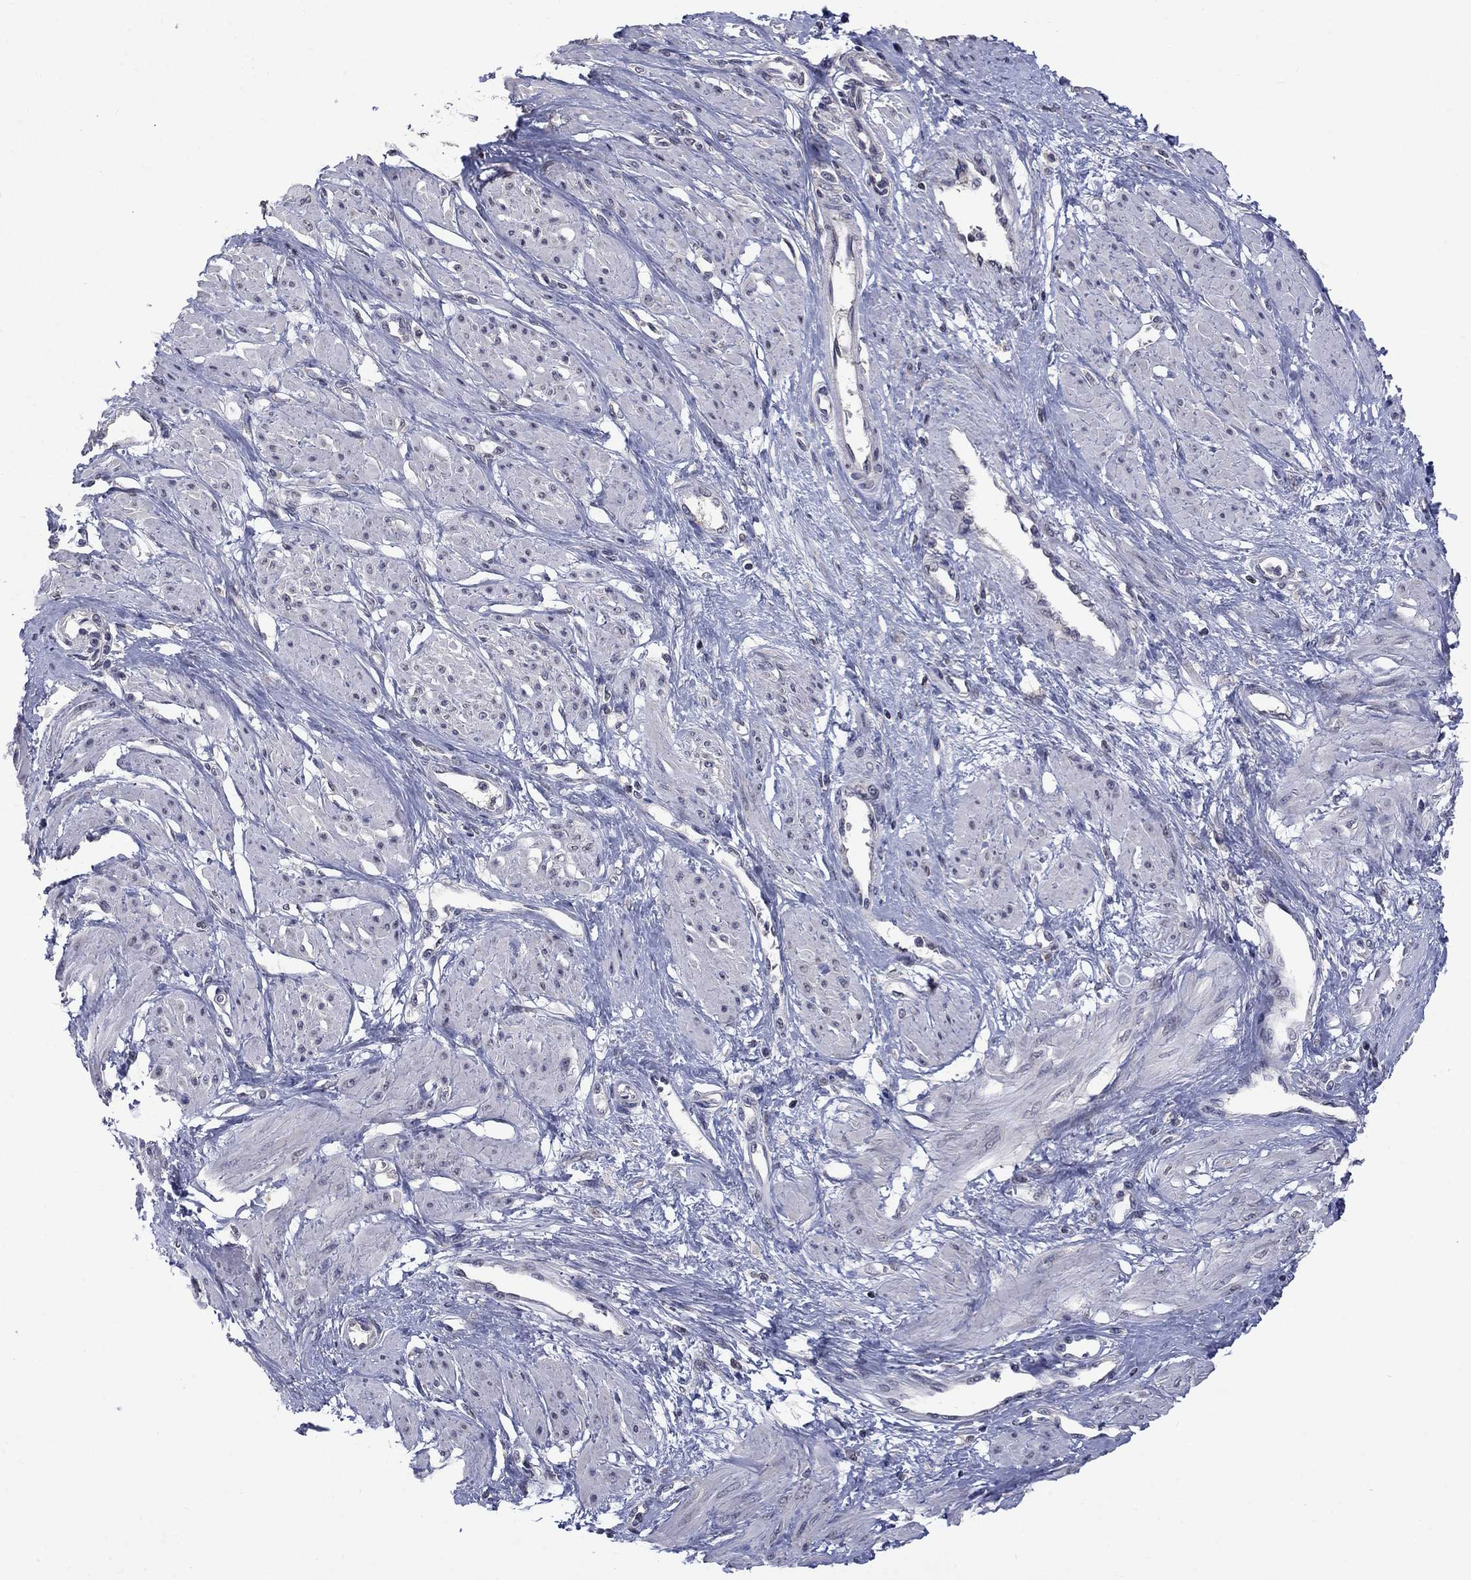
{"staining": {"intensity": "negative", "quantity": "none", "location": "none"}, "tissue": "smooth muscle", "cell_type": "Smooth muscle cells", "image_type": "normal", "snomed": [{"axis": "morphology", "description": "Normal tissue, NOS"}, {"axis": "topography", "description": "Smooth muscle"}, {"axis": "topography", "description": "Uterus"}], "caption": "Smooth muscle was stained to show a protein in brown. There is no significant positivity in smooth muscle cells. (Brightfield microscopy of DAB (3,3'-diaminobenzidine) IHC at high magnification).", "gene": "SPATA33", "patient": {"sex": "female", "age": 39}}